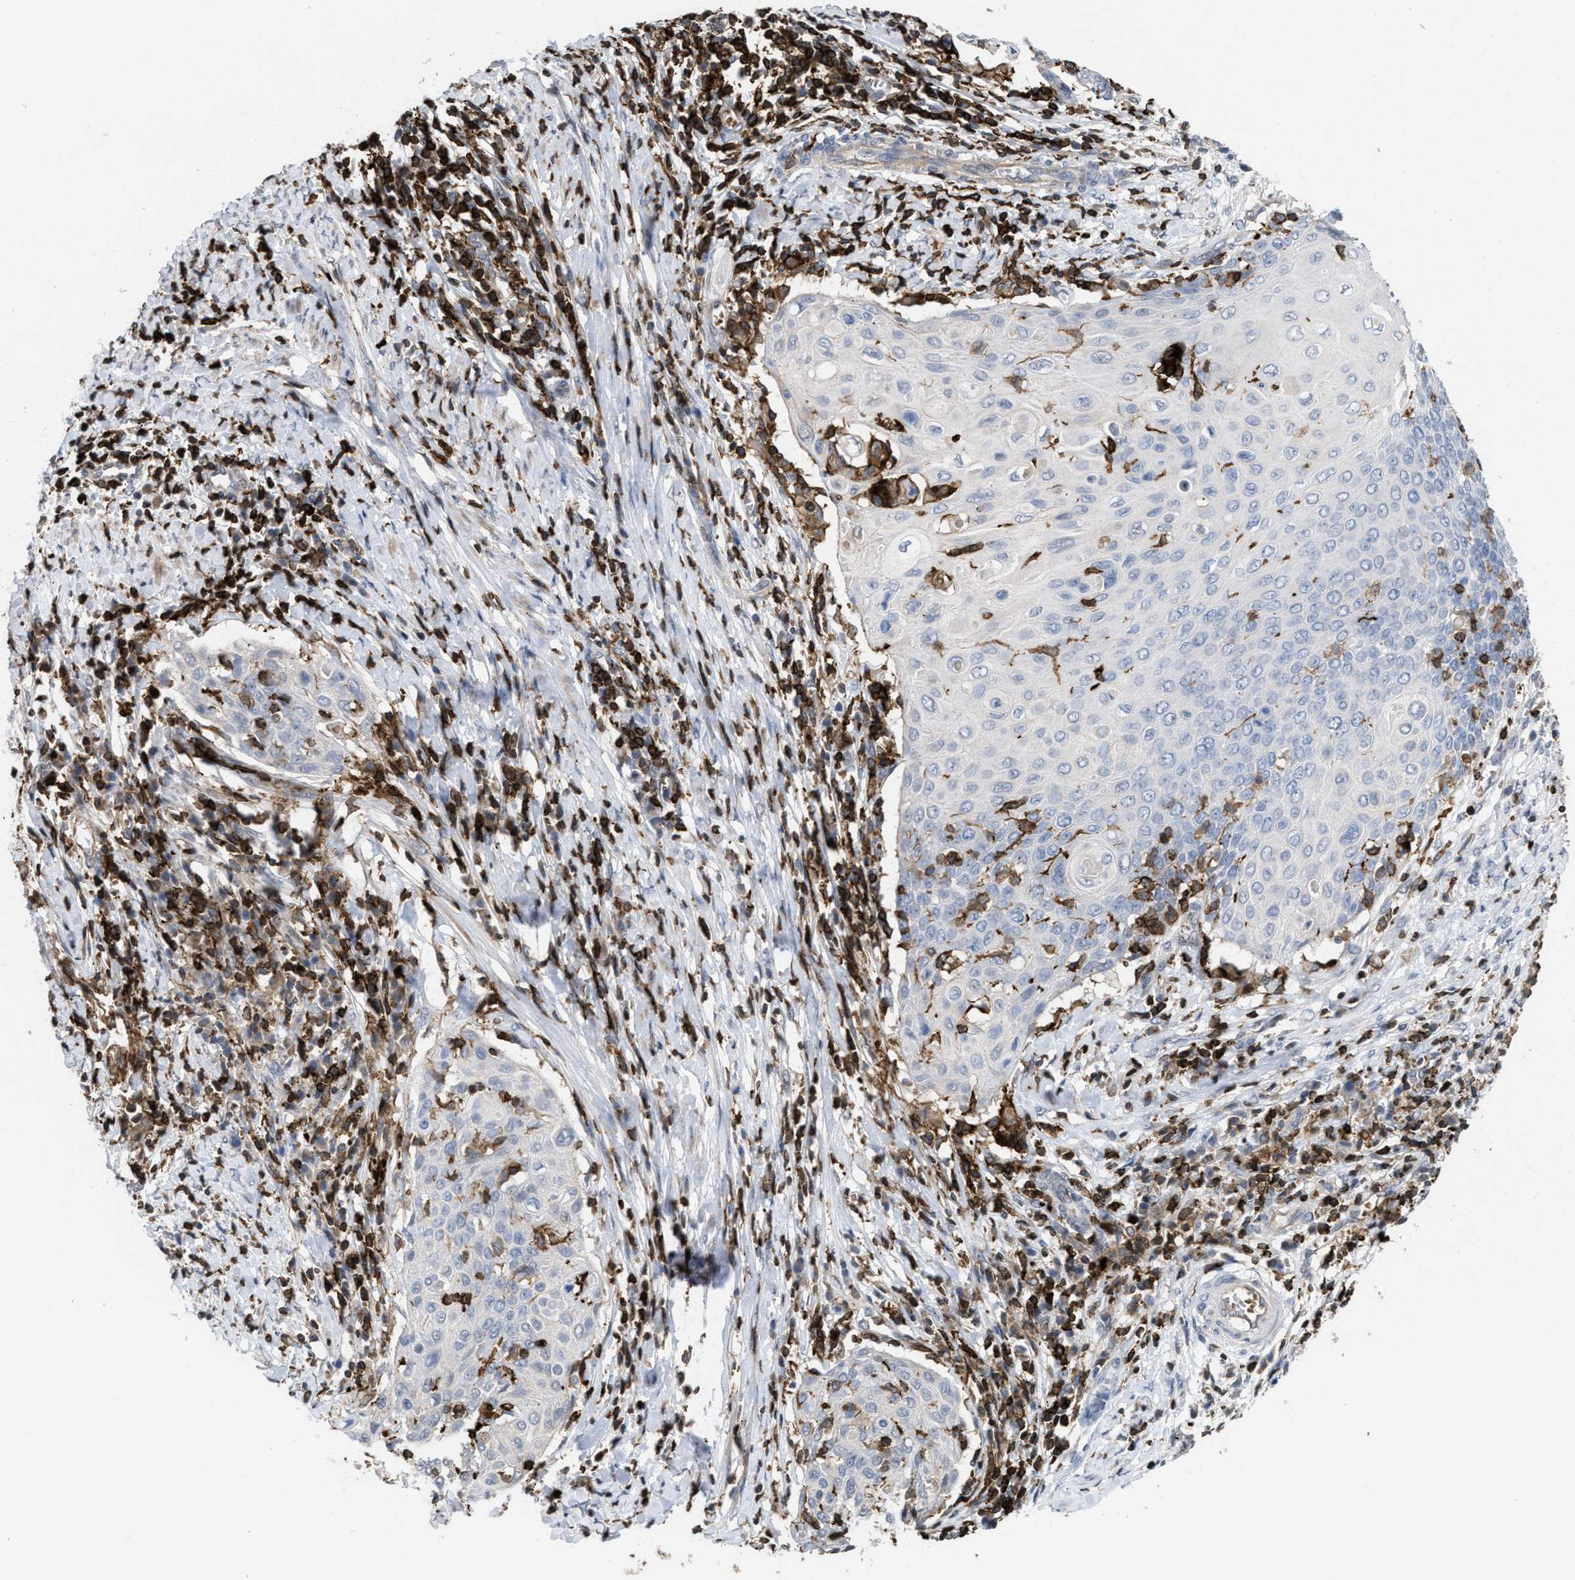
{"staining": {"intensity": "negative", "quantity": "none", "location": "none"}, "tissue": "cervical cancer", "cell_type": "Tumor cells", "image_type": "cancer", "snomed": [{"axis": "morphology", "description": "Squamous cell carcinoma, NOS"}, {"axis": "topography", "description": "Cervix"}], "caption": "This is a micrograph of immunohistochemistry (IHC) staining of cervical squamous cell carcinoma, which shows no positivity in tumor cells.", "gene": "PTPRE", "patient": {"sex": "female", "age": 39}}